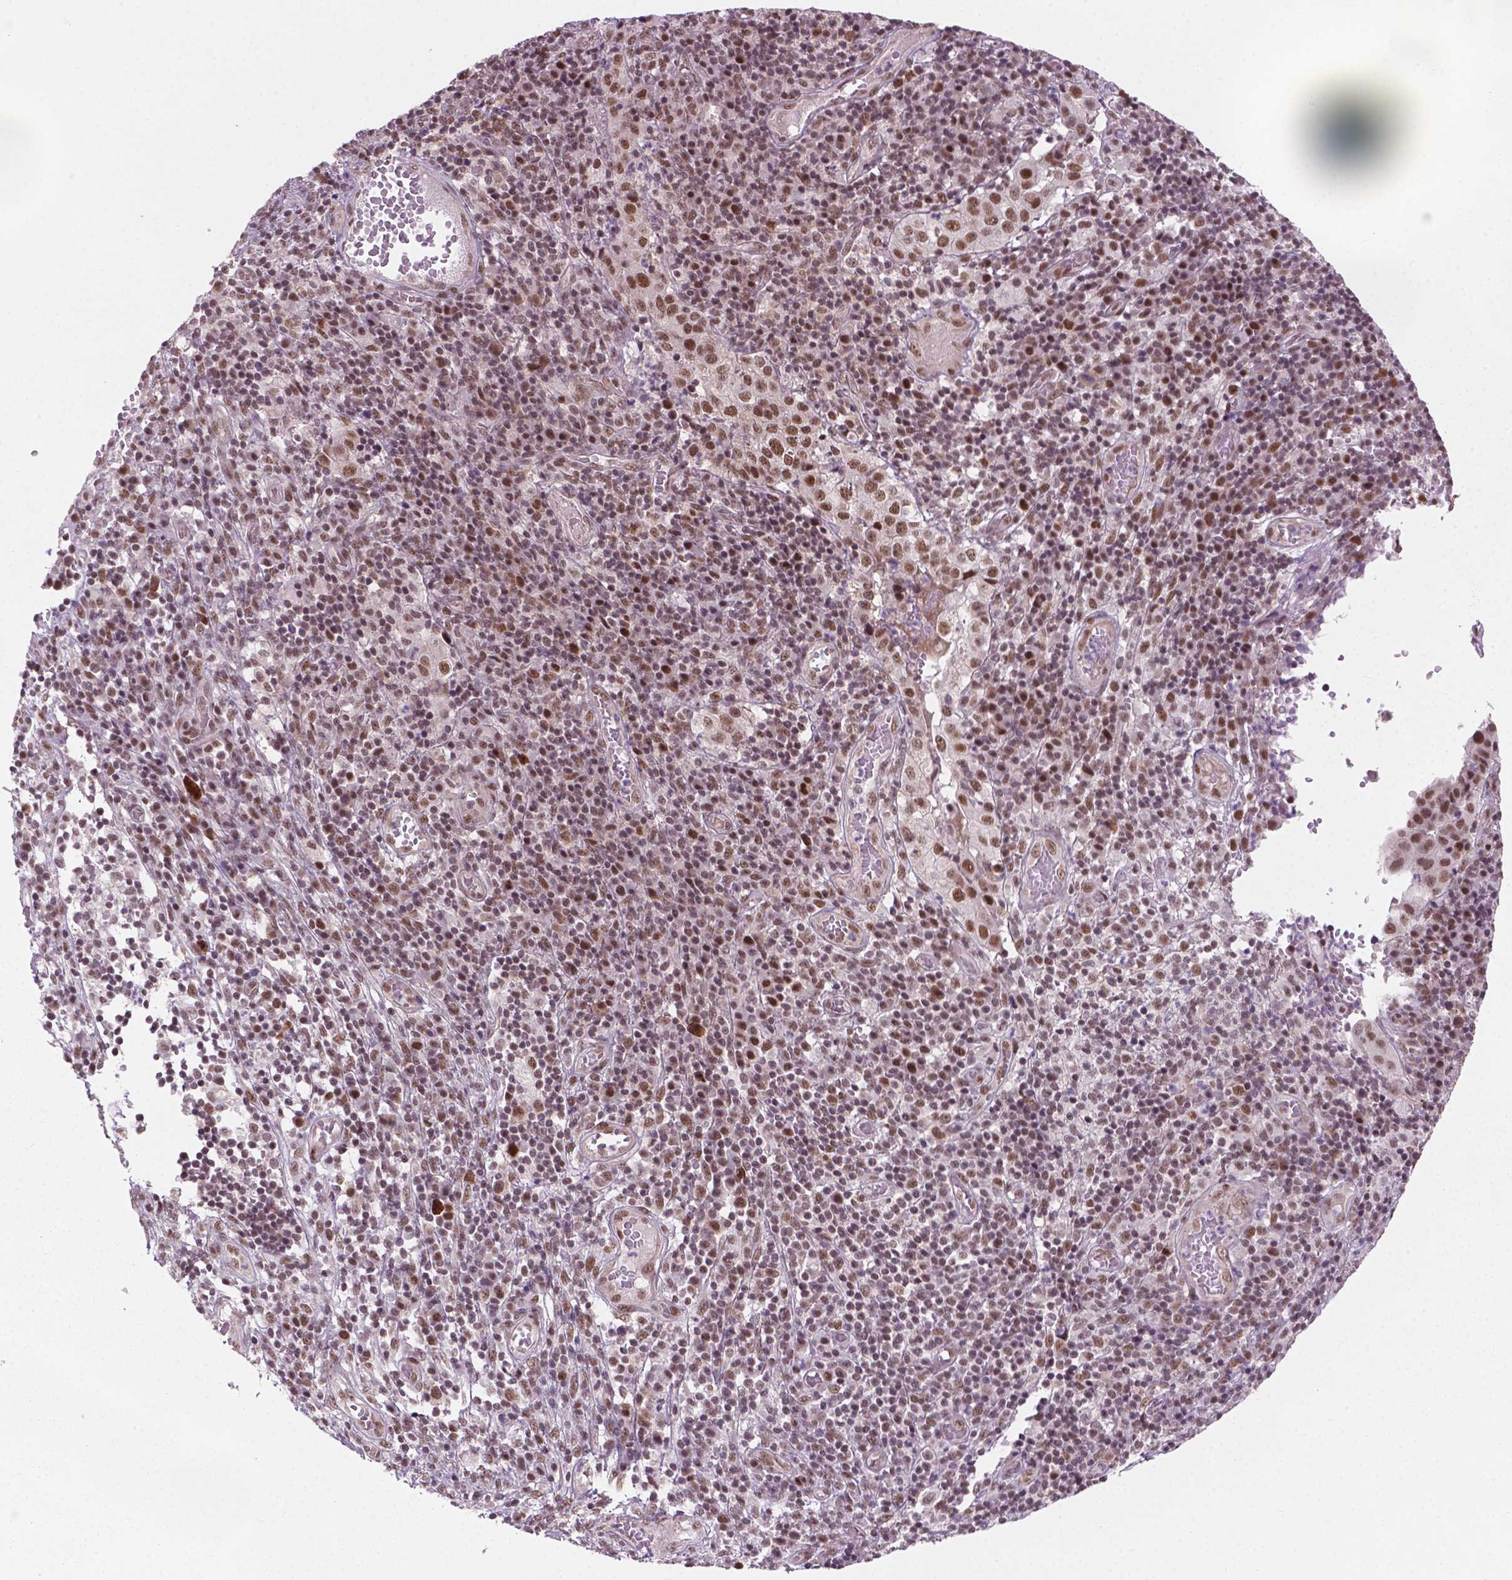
{"staining": {"intensity": "moderate", "quantity": ">75%", "location": "nuclear"}, "tissue": "cervical cancer", "cell_type": "Tumor cells", "image_type": "cancer", "snomed": [{"axis": "morphology", "description": "Squamous cell carcinoma, NOS"}, {"axis": "topography", "description": "Cervix"}], "caption": "Tumor cells display medium levels of moderate nuclear staining in approximately >75% of cells in cervical cancer (squamous cell carcinoma). (Stains: DAB (3,3'-diaminobenzidine) in brown, nuclei in blue, Microscopy: brightfield microscopy at high magnification).", "gene": "PHAX", "patient": {"sex": "female", "age": 39}}